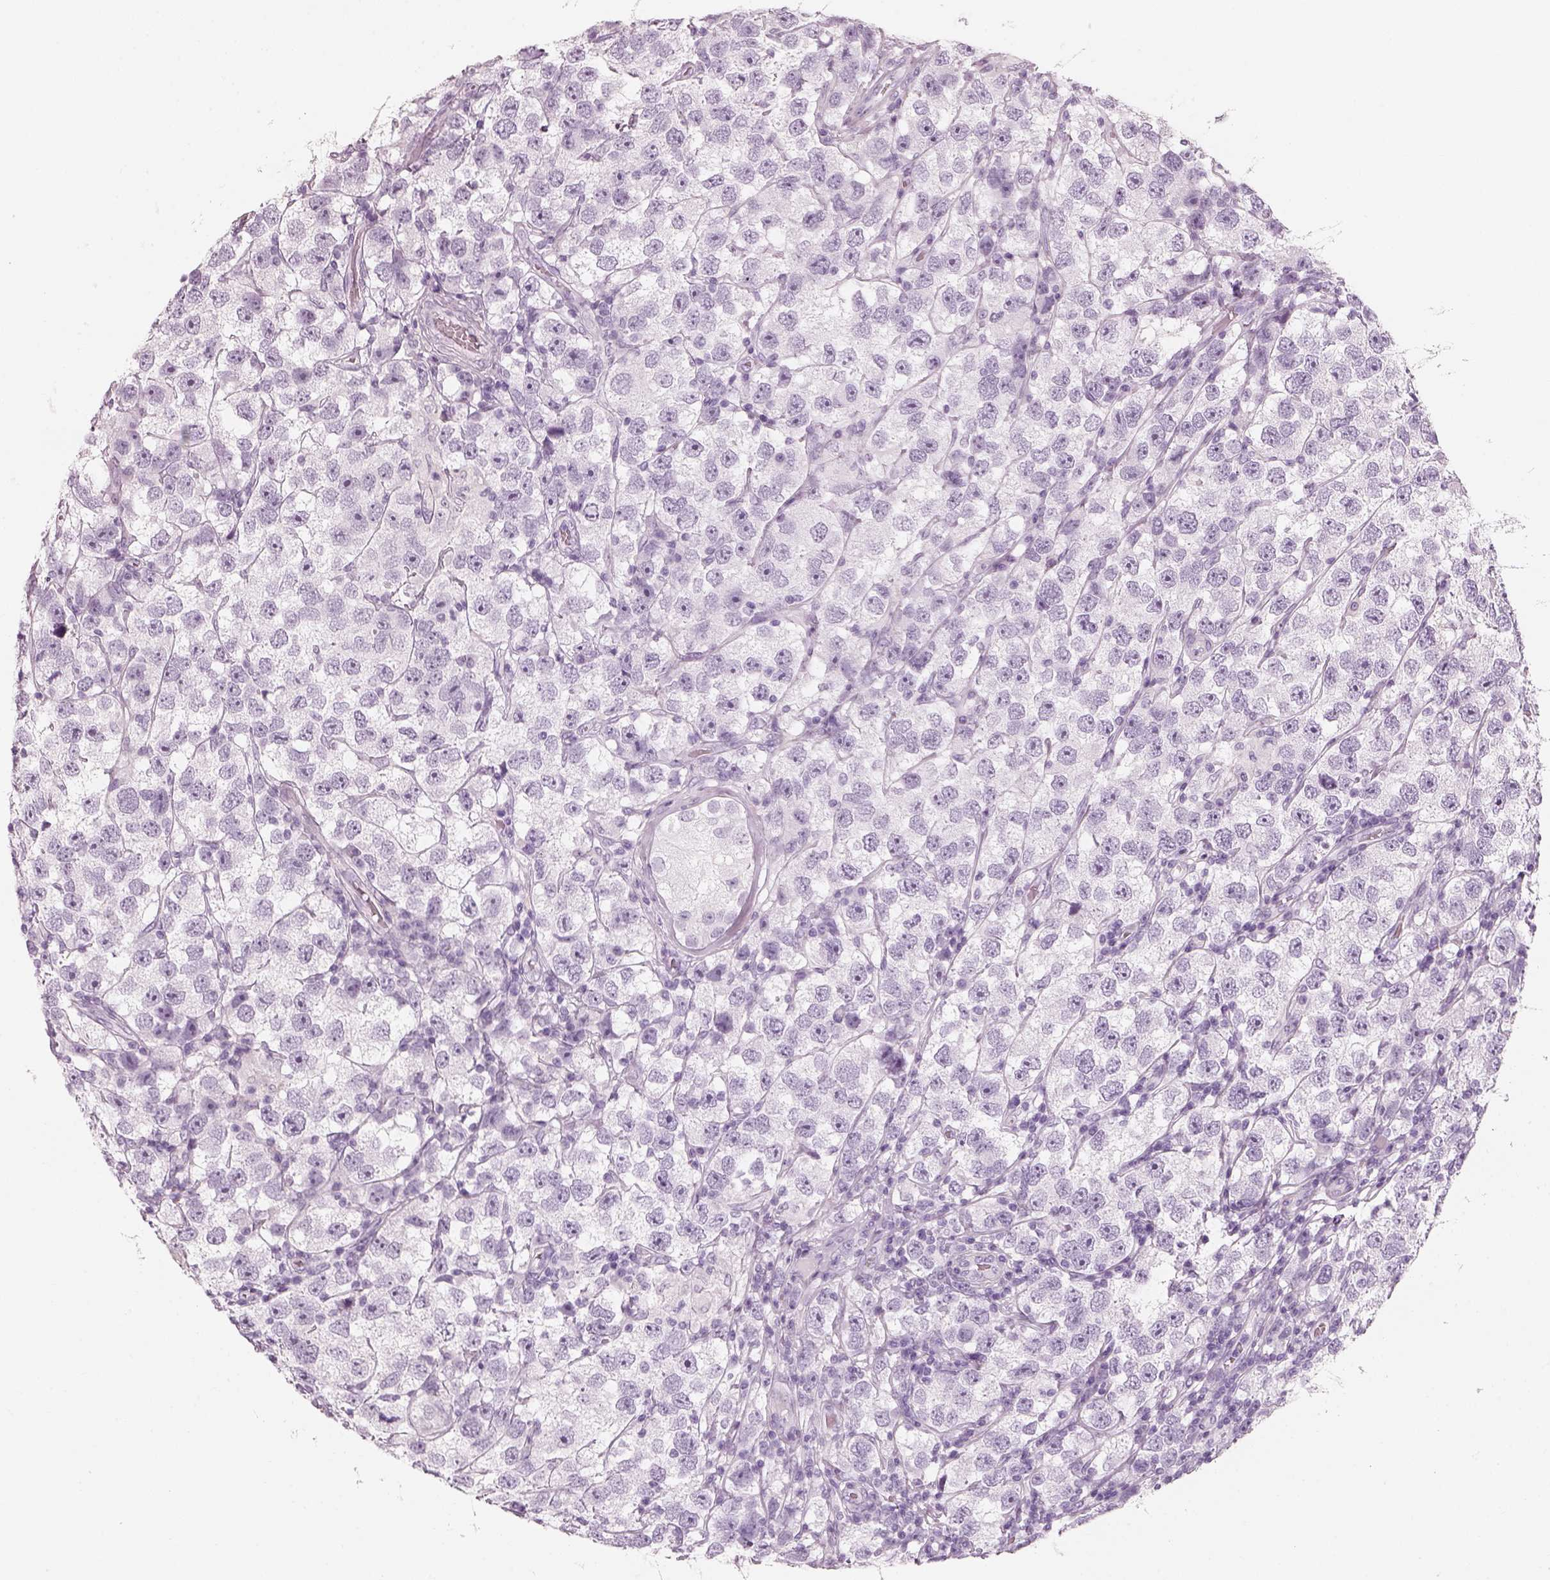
{"staining": {"intensity": "negative", "quantity": "none", "location": "none"}, "tissue": "testis cancer", "cell_type": "Tumor cells", "image_type": "cancer", "snomed": [{"axis": "morphology", "description": "Seminoma, NOS"}, {"axis": "topography", "description": "Testis"}], "caption": "The immunohistochemistry image has no significant positivity in tumor cells of seminoma (testis) tissue.", "gene": "CRYAA", "patient": {"sex": "male", "age": 26}}